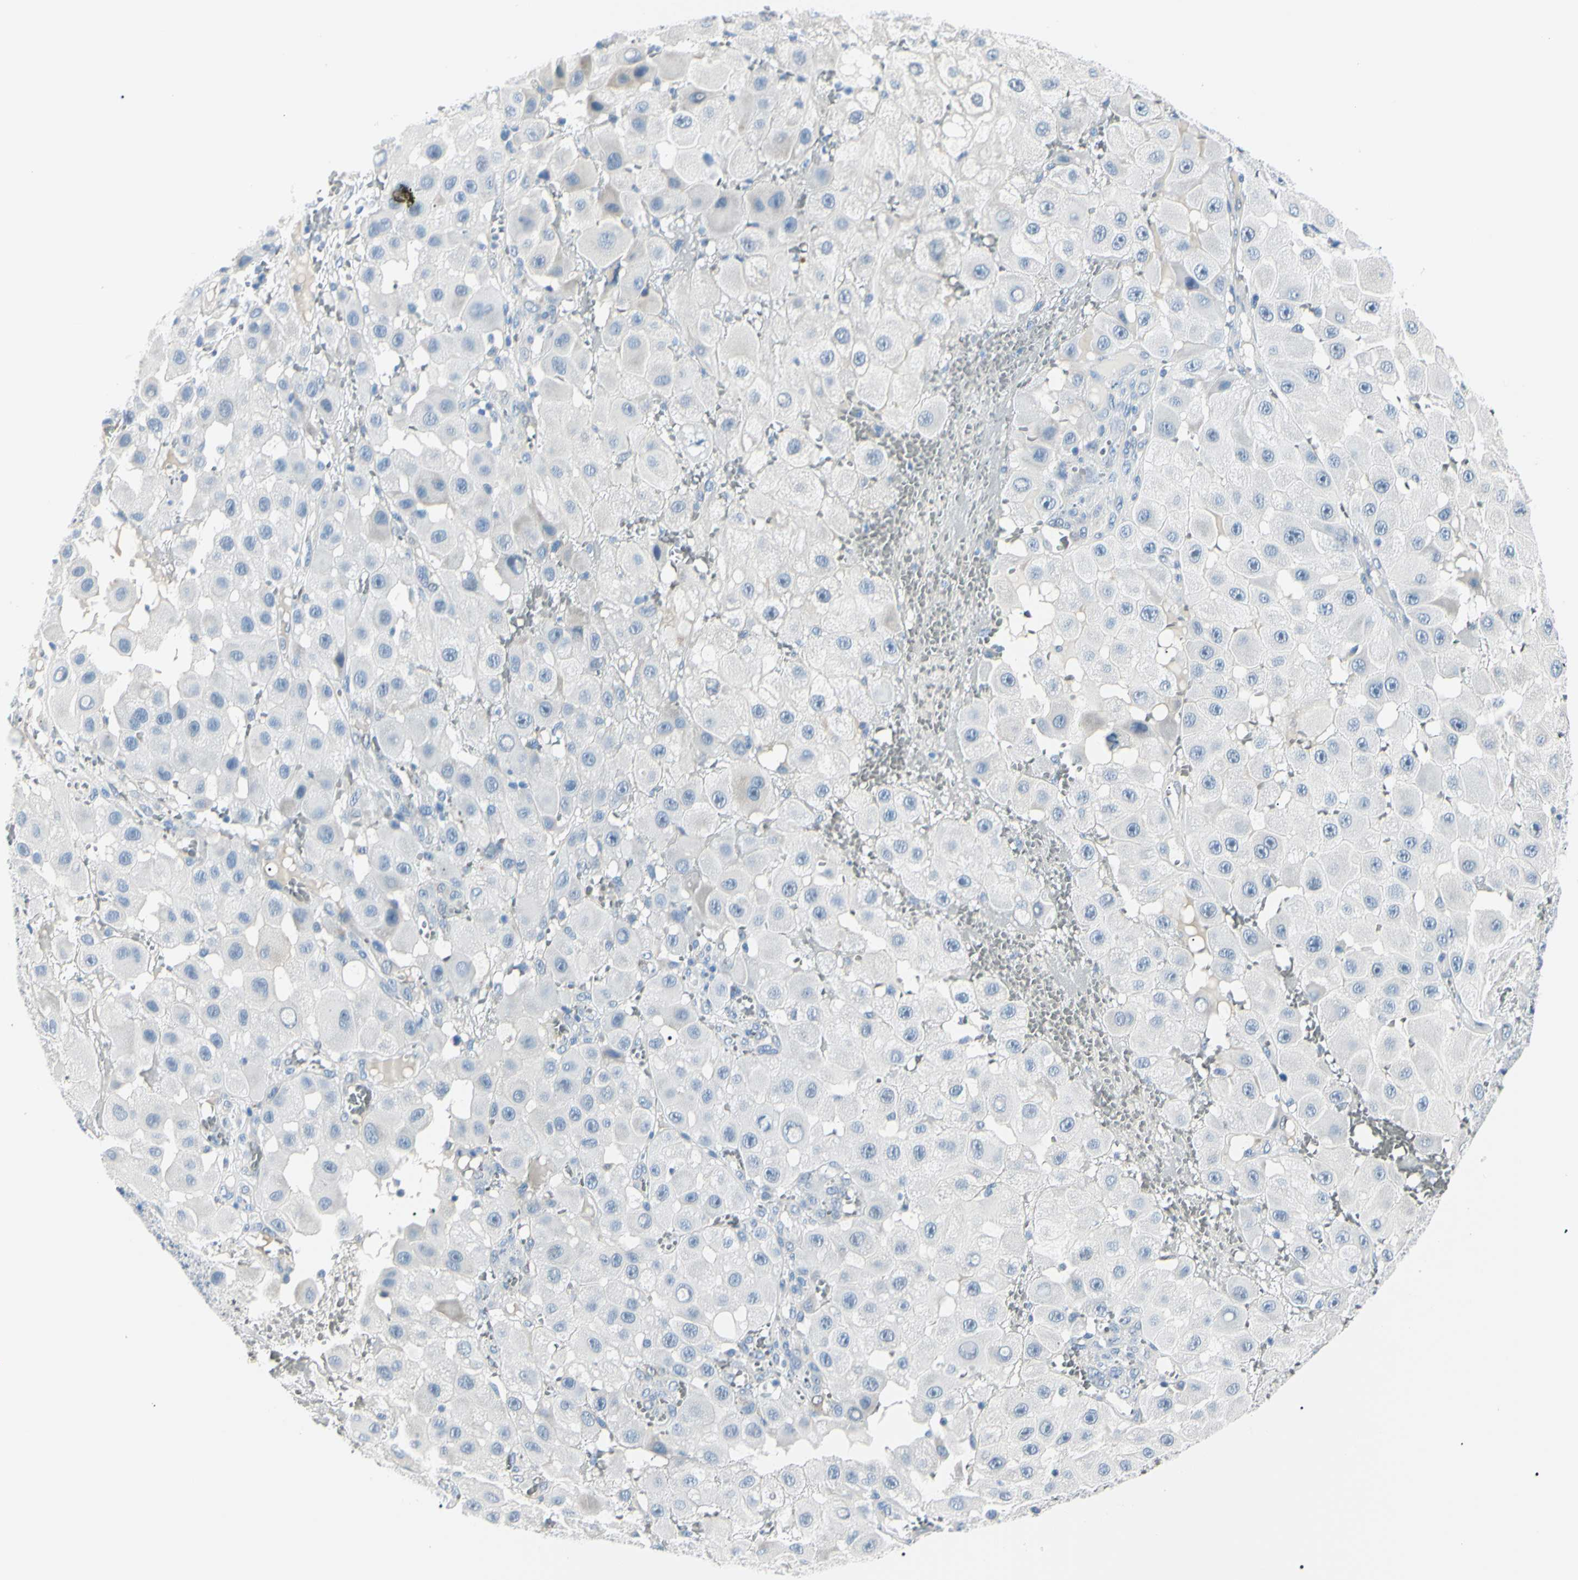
{"staining": {"intensity": "negative", "quantity": "none", "location": "none"}, "tissue": "melanoma", "cell_type": "Tumor cells", "image_type": "cancer", "snomed": [{"axis": "morphology", "description": "Malignant melanoma, NOS"}, {"axis": "topography", "description": "Skin"}], "caption": "Micrograph shows no significant protein positivity in tumor cells of melanoma.", "gene": "CA2", "patient": {"sex": "female", "age": 81}}